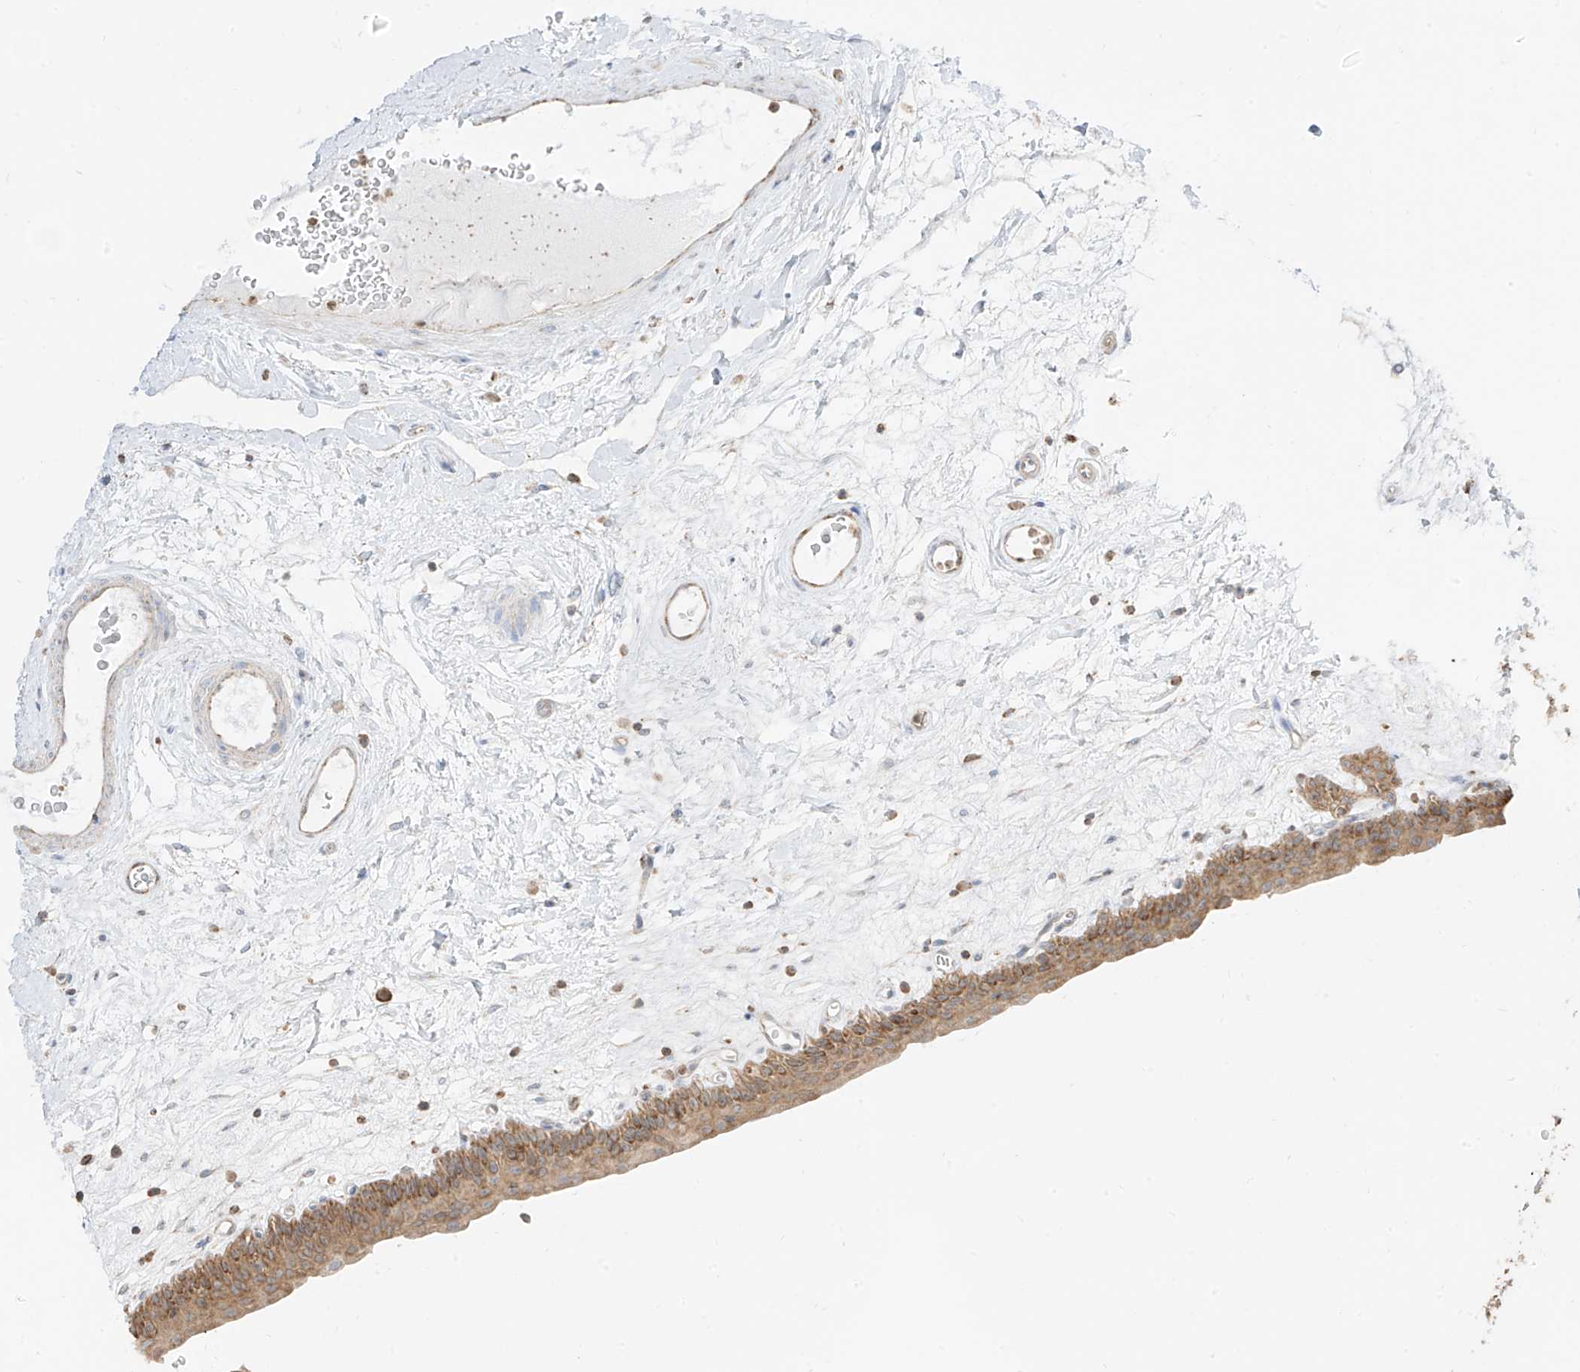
{"staining": {"intensity": "moderate", "quantity": ">75%", "location": "cytoplasmic/membranous"}, "tissue": "urinary bladder", "cell_type": "Urothelial cells", "image_type": "normal", "snomed": [{"axis": "morphology", "description": "Normal tissue, NOS"}, {"axis": "topography", "description": "Urinary bladder"}], "caption": "Urinary bladder stained with DAB immunohistochemistry (IHC) exhibits medium levels of moderate cytoplasmic/membranous positivity in about >75% of urothelial cells. The protein of interest is shown in brown color, while the nuclei are stained blue.", "gene": "ETHE1", "patient": {"sex": "male", "age": 83}}